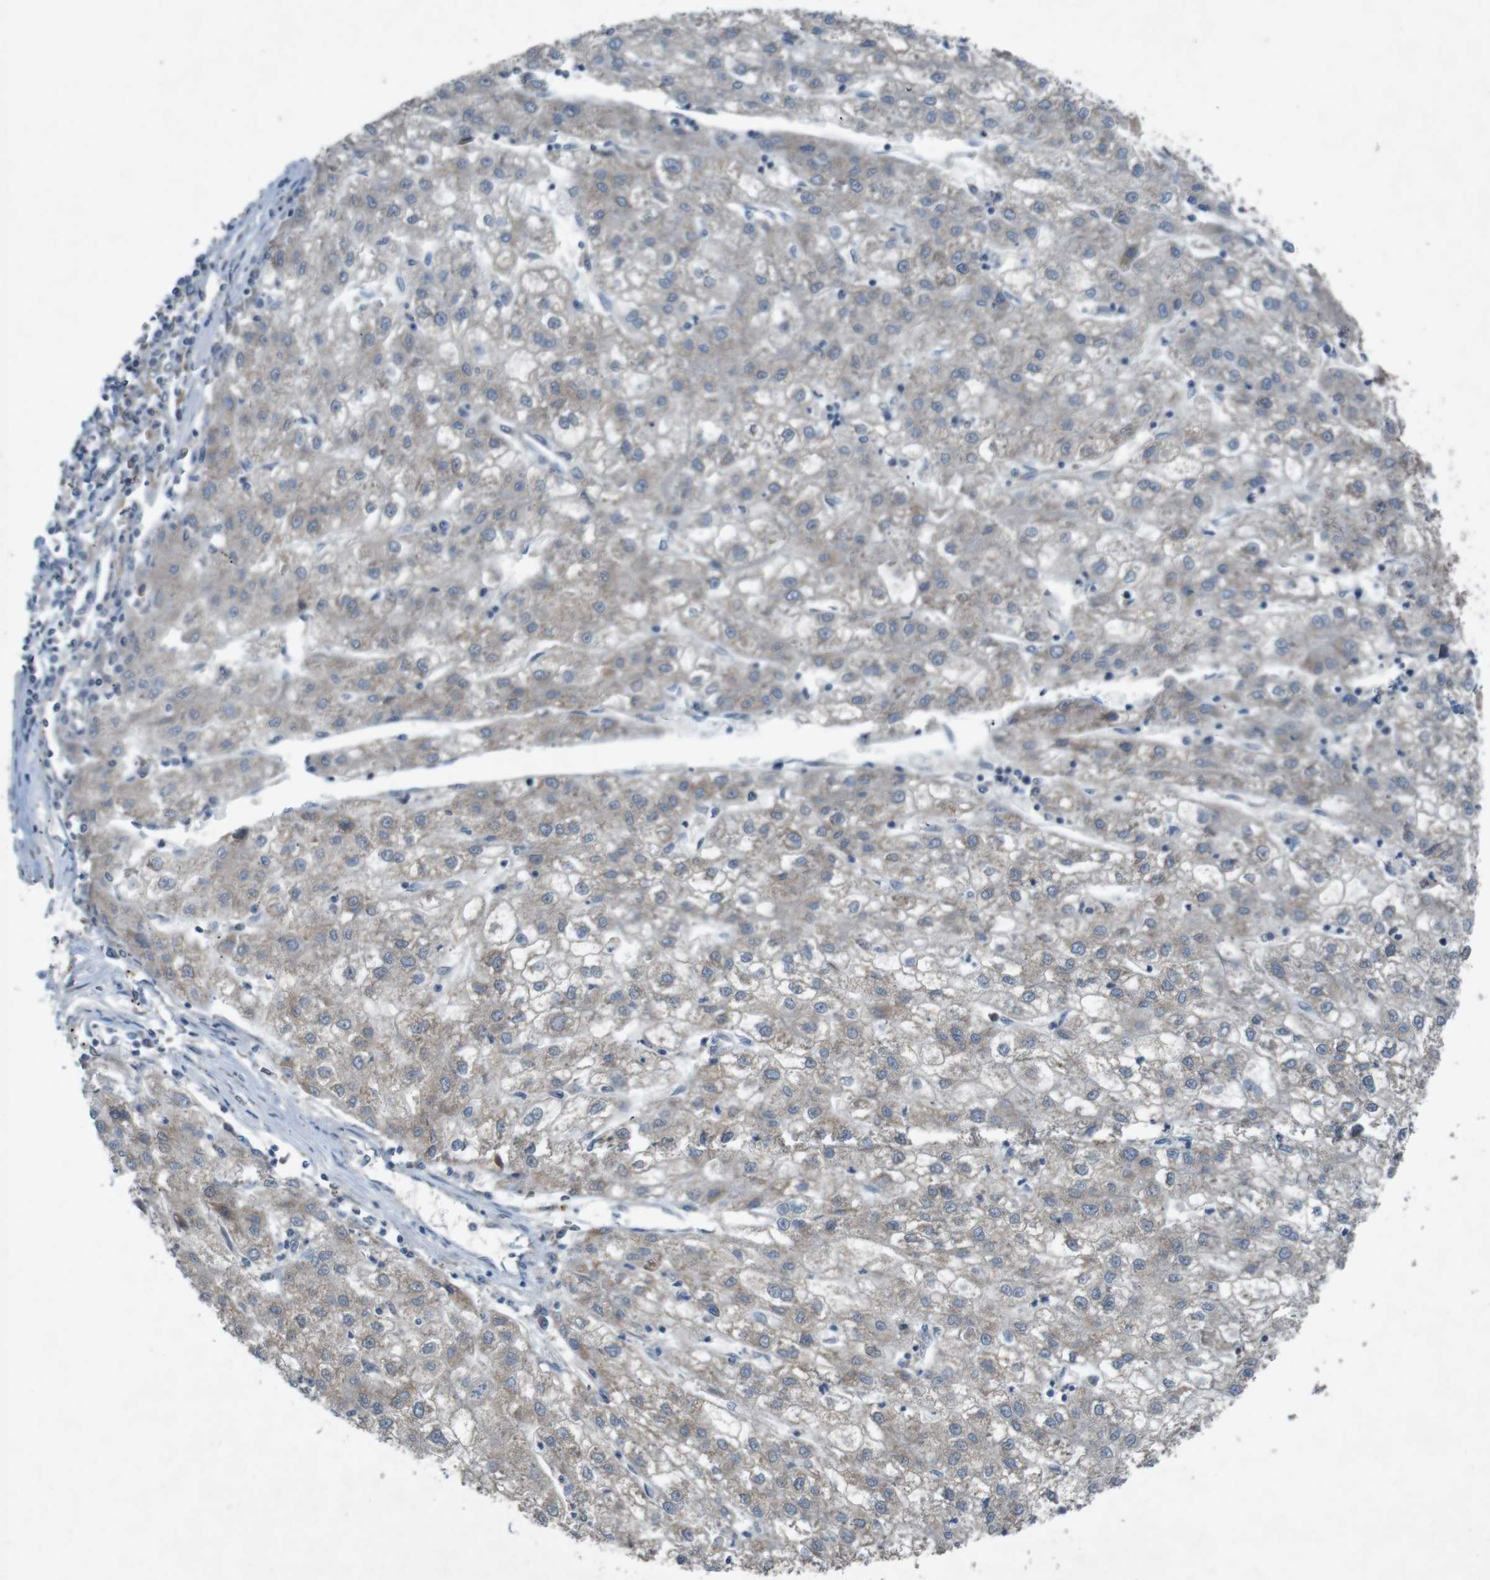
{"staining": {"intensity": "weak", "quantity": ">75%", "location": "cytoplasmic/membranous"}, "tissue": "liver cancer", "cell_type": "Tumor cells", "image_type": "cancer", "snomed": [{"axis": "morphology", "description": "Carcinoma, Hepatocellular, NOS"}, {"axis": "topography", "description": "Liver"}], "caption": "About >75% of tumor cells in hepatocellular carcinoma (liver) demonstrate weak cytoplasmic/membranous protein staining as visualized by brown immunohistochemical staining.", "gene": "MOGAT3", "patient": {"sex": "male", "age": 72}}